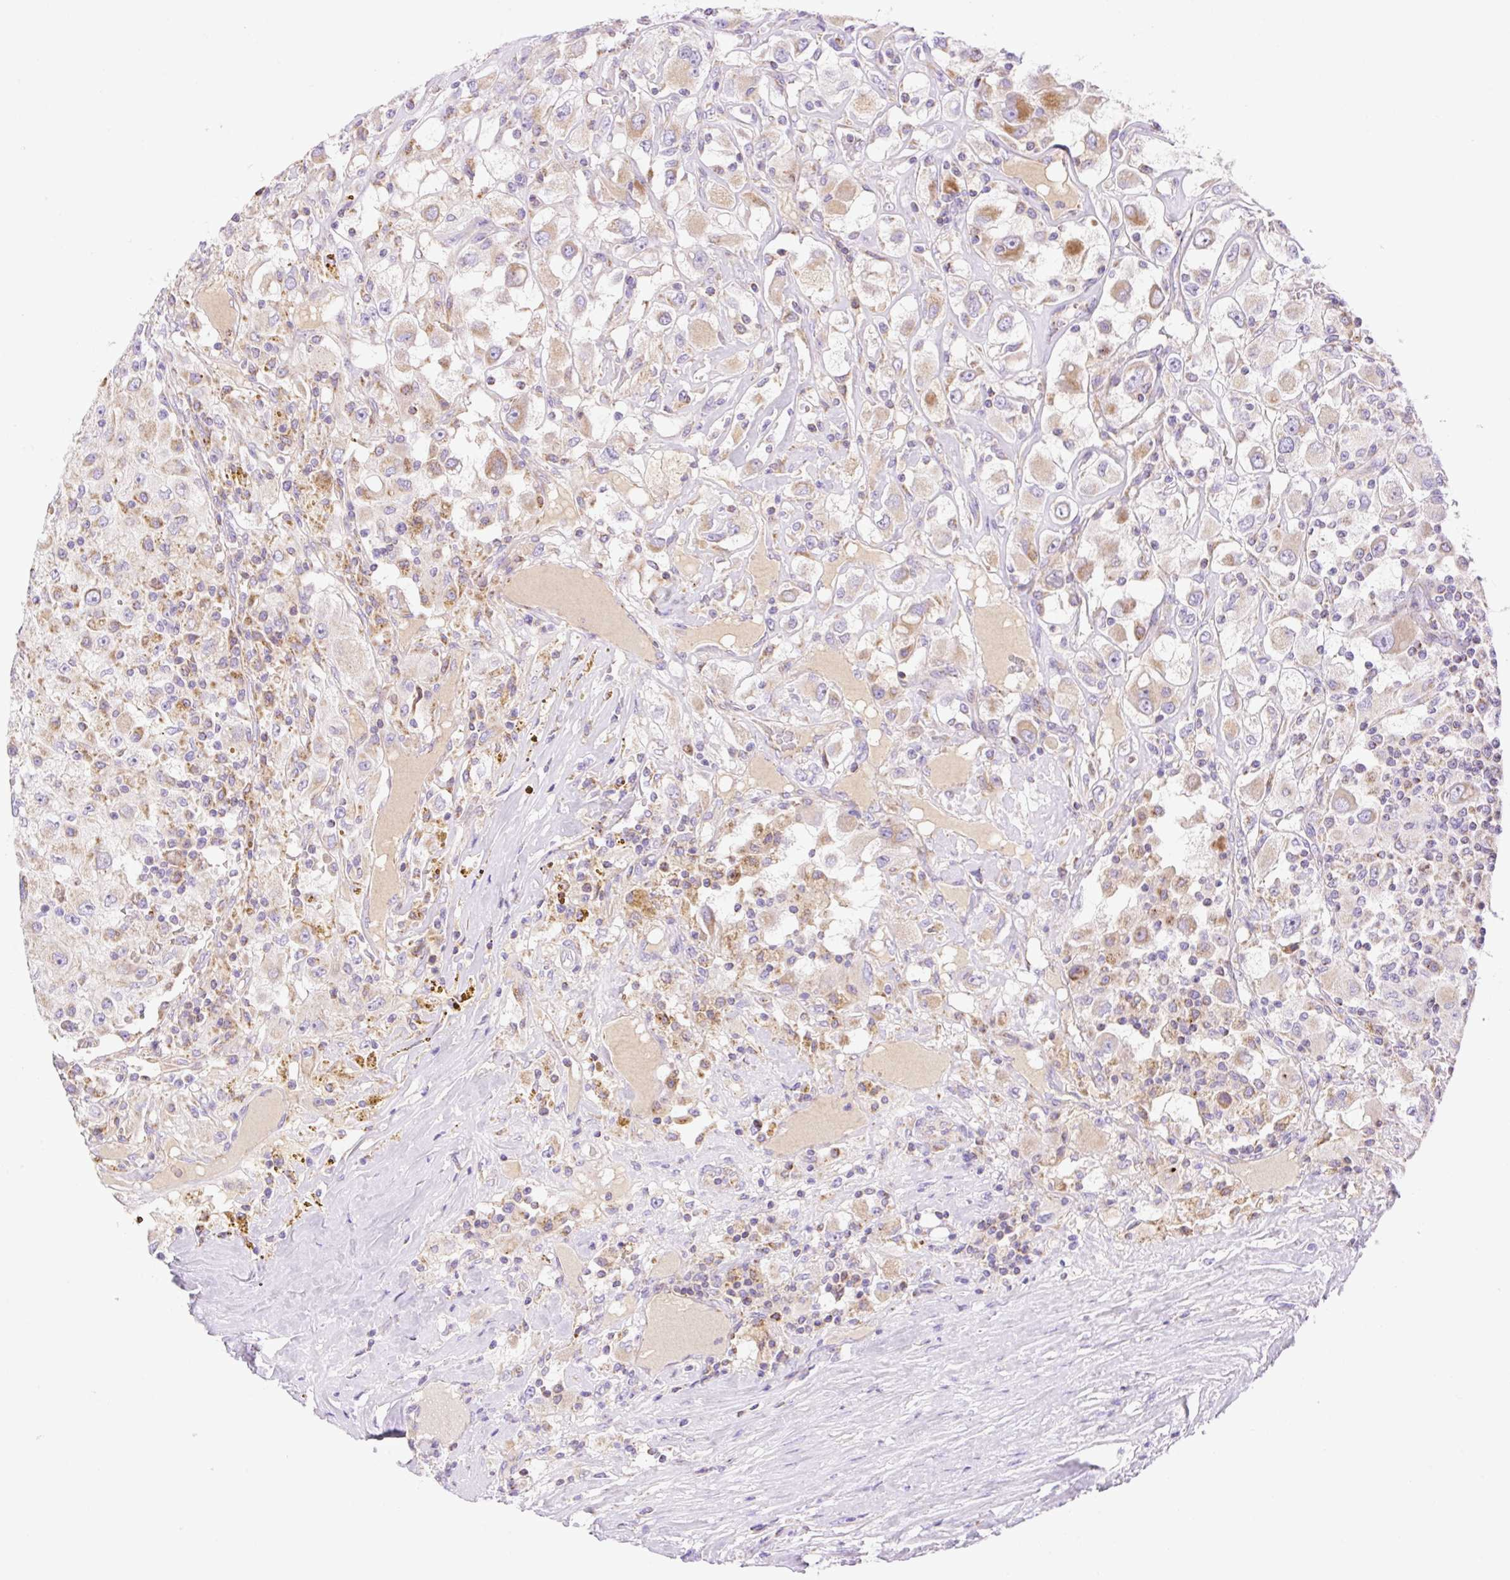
{"staining": {"intensity": "moderate", "quantity": "25%-75%", "location": "cytoplasmic/membranous"}, "tissue": "renal cancer", "cell_type": "Tumor cells", "image_type": "cancer", "snomed": [{"axis": "morphology", "description": "Adenocarcinoma, NOS"}, {"axis": "topography", "description": "Kidney"}], "caption": "Immunohistochemistry (DAB) staining of human renal cancer (adenocarcinoma) shows moderate cytoplasmic/membranous protein expression in approximately 25%-75% of tumor cells.", "gene": "ETNK2", "patient": {"sex": "female", "age": 67}}